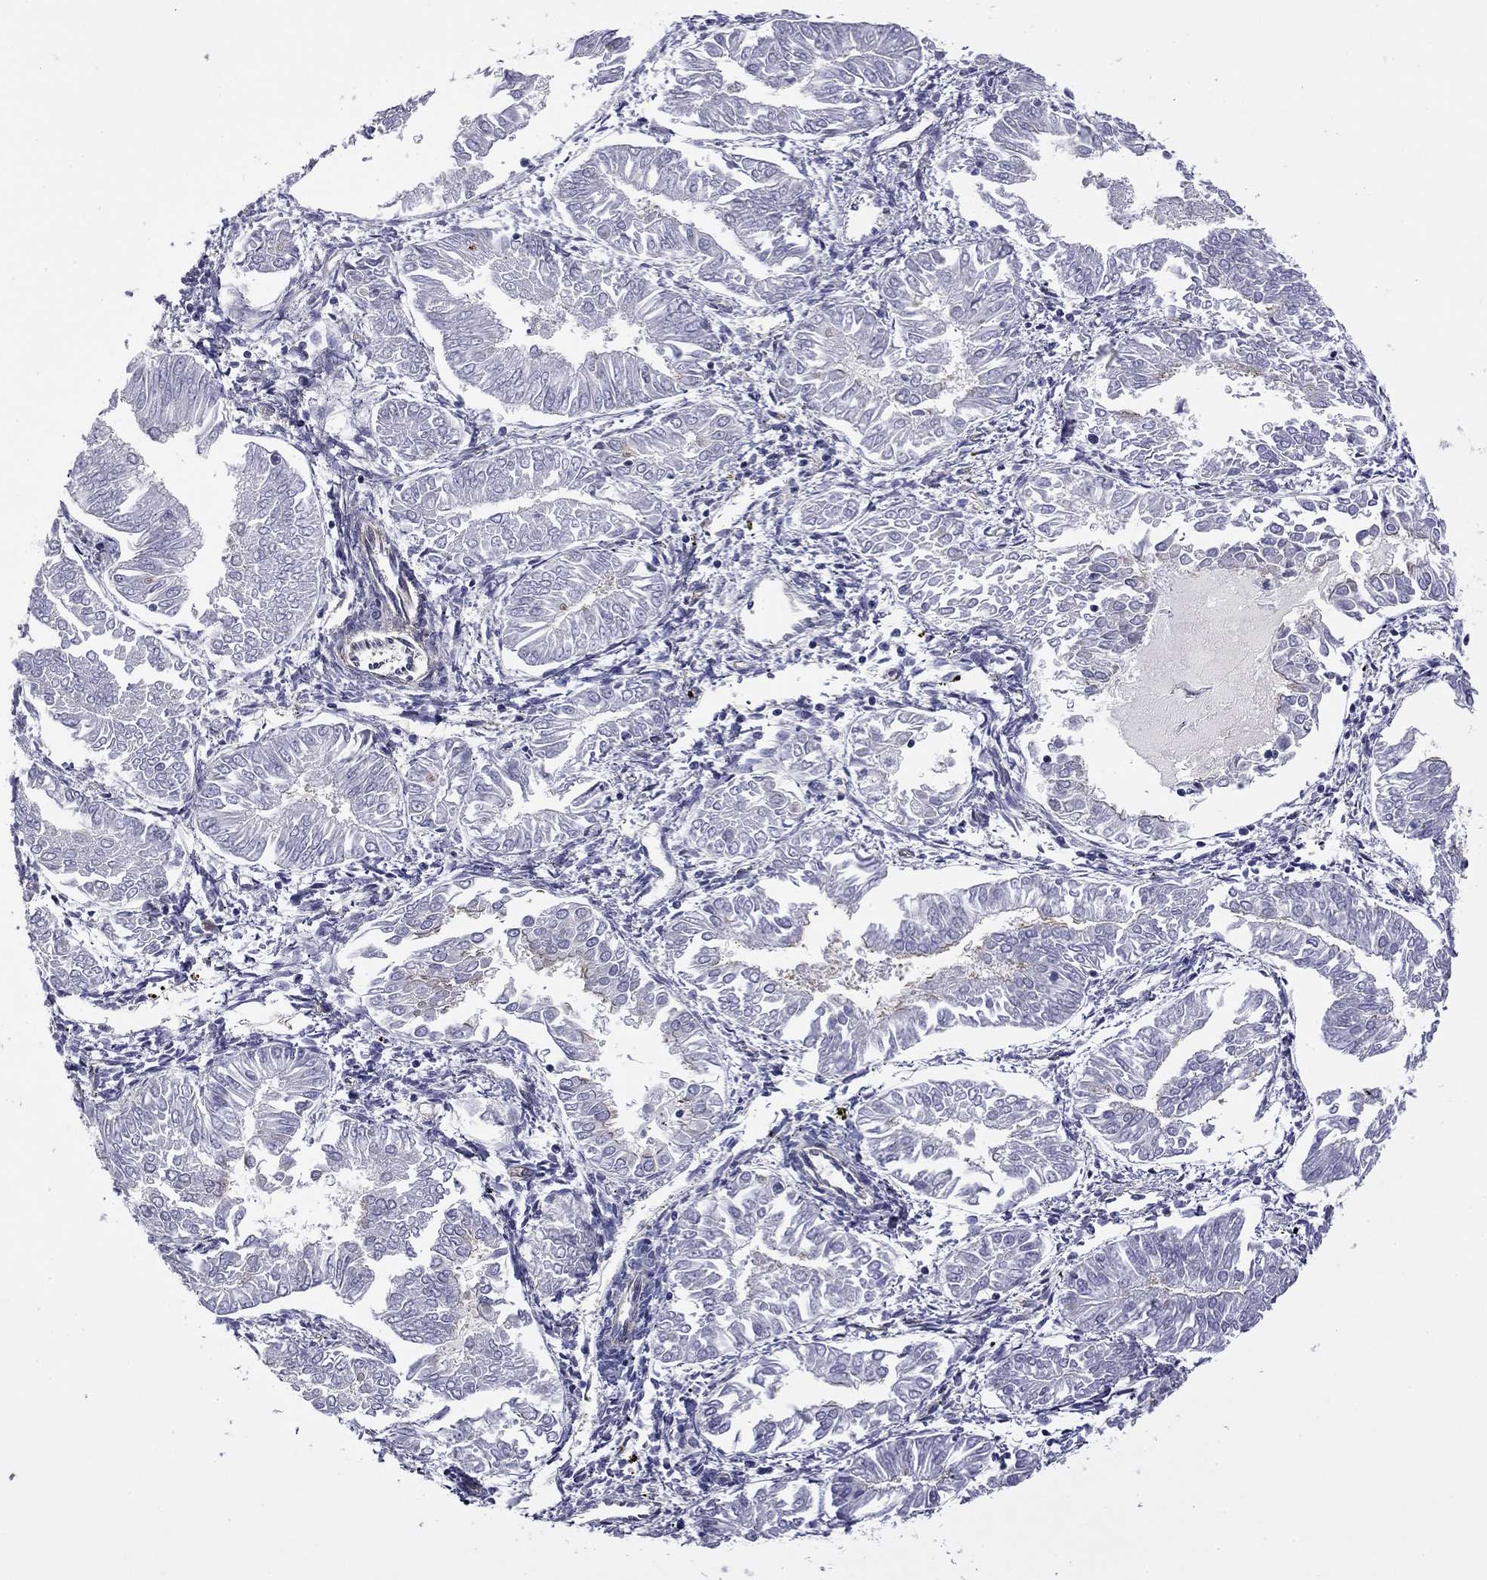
{"staining": {"intensity": "negative", "quantity": "none", "location": "none"}, "tissue": "endometrial cancer", "cell_type": "Tumor cells", "image_type": "cancer", "snomed": [{"axis": "morphology", "description": "Adenocarcinoma, NOS"}, {"axis": "topography", "description": "Endometrium"}], "caption": "Protein analysis of endometrial adenocarcinoma displays no significant positivity in tumor cells. The staining is performed using DAB brown chromogen with nuclei counter-stained in using hematoxylin.", "gene": "TCHH", "patient": {"sex": "female", "age": 53}}